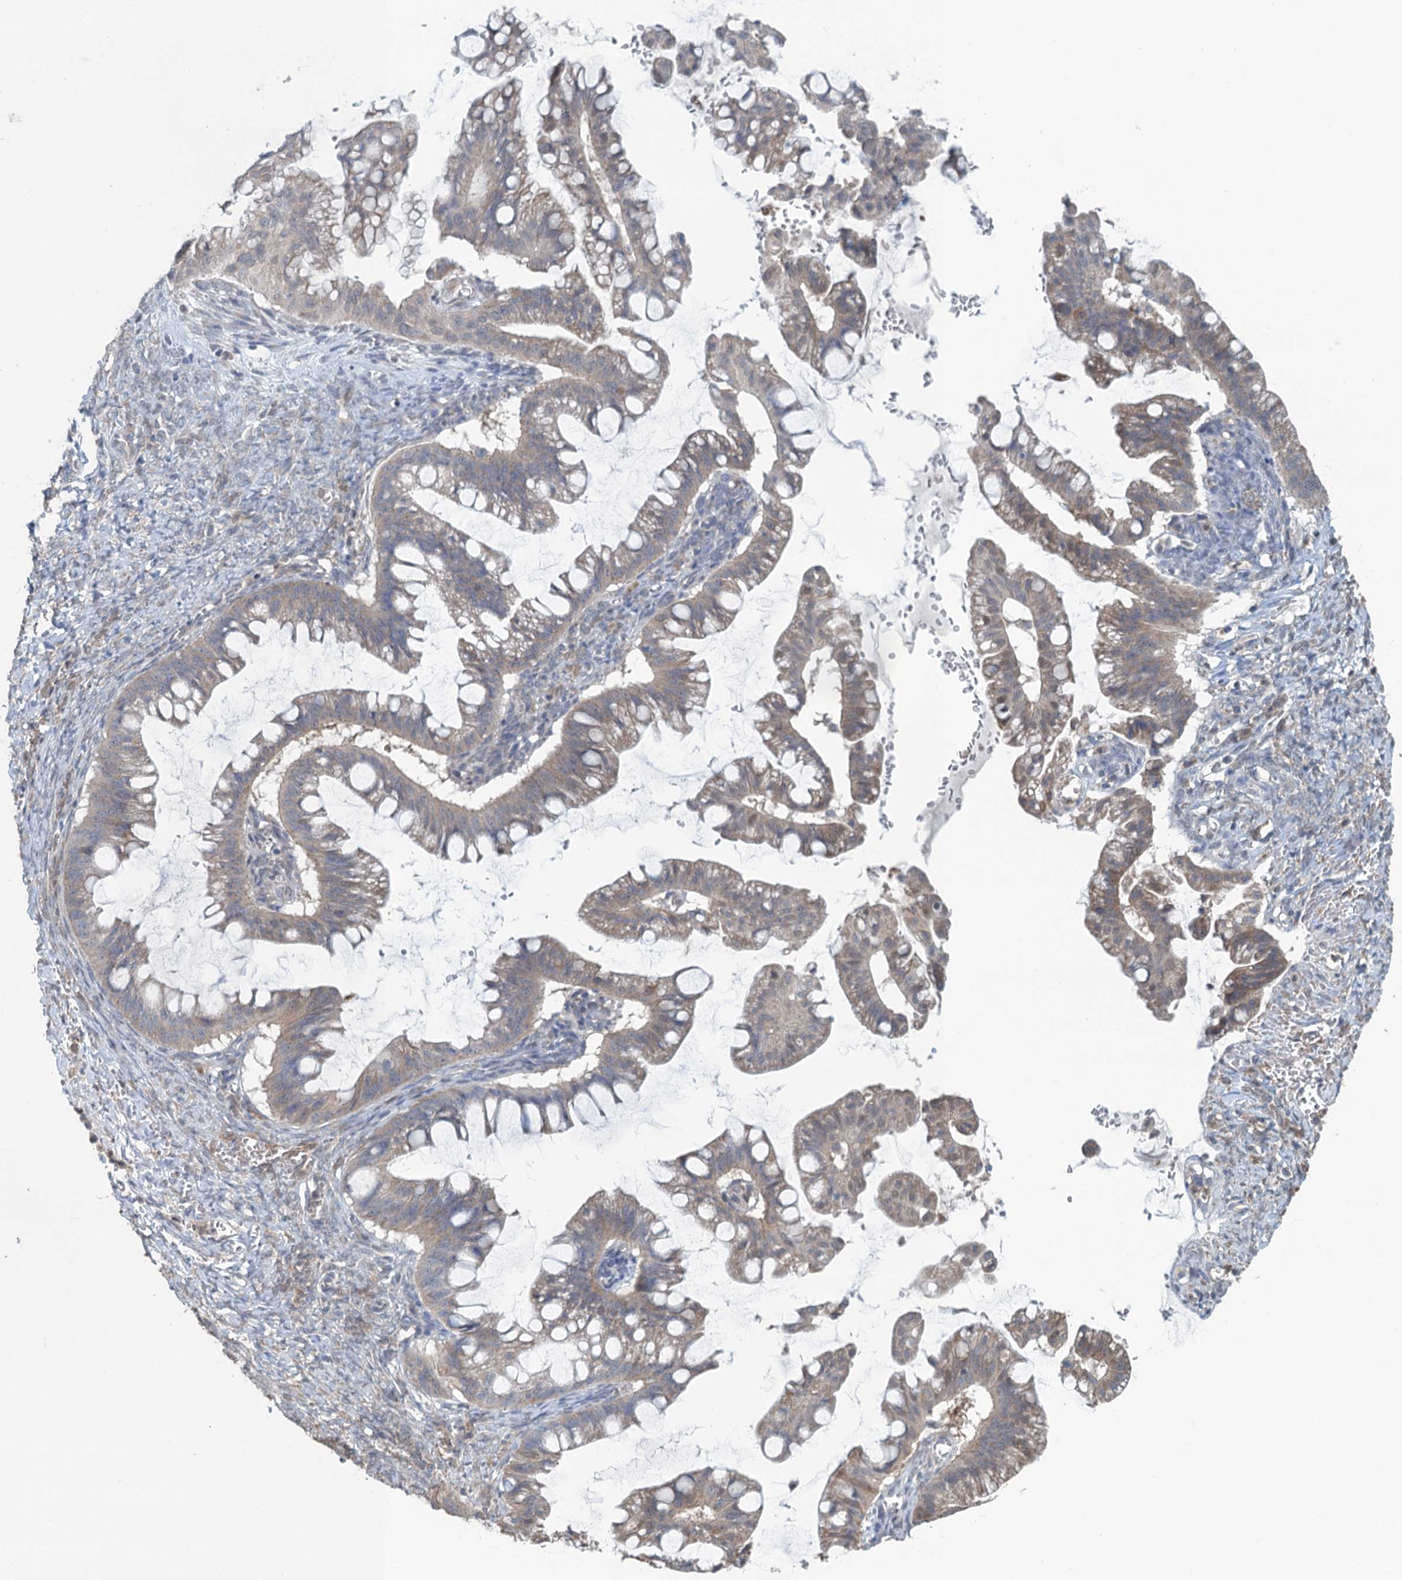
{"staining": {"intensity": "weak", "quantity": "25%-75%", "location": "cytoplasmic/membranous"}, "tissue": "ovarian cancer", "cell_type": "Tumor cells", "image_type": "cancer", "snomed": [{"axis": "morphology", "description": "Cystadenocarcinoma, mucinous, NOS"}, {"axis": "topography", "description": "Ovary"}], "caption": "Ovarian cancer tissue exhibits weak cytoplasmic/membranous positivity in approximately 25%-75% of tumor cells", "gene": "TEX35", "patient": {"sex": "female", "age": 73}}